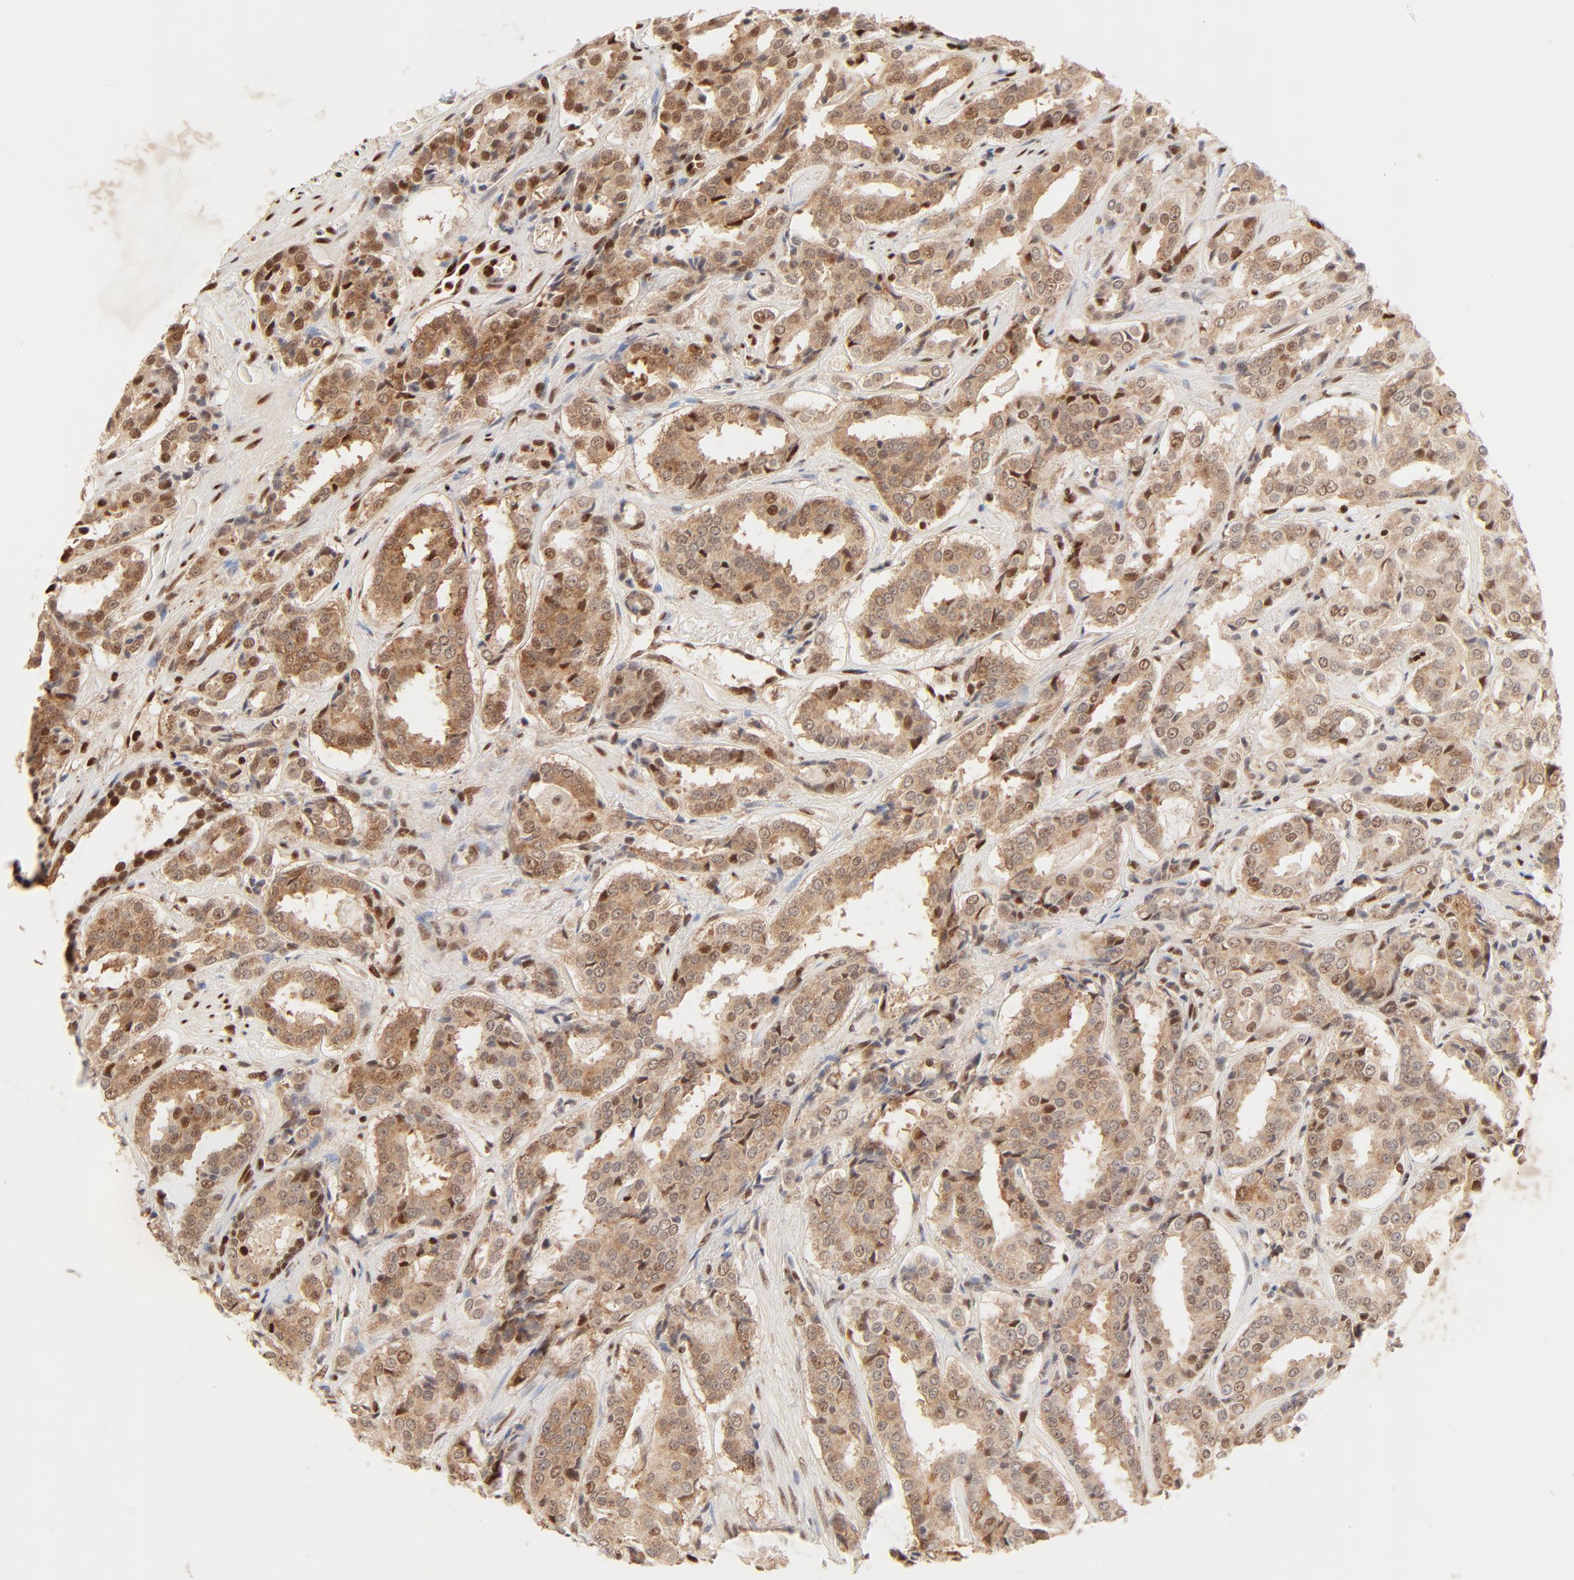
{"staining": {"intensity": "strong", "quantity": ">75%", "location": "cytoplasmic/membranous"}, "tissue": "prostate cancer", "cell_type": "Tumor cells", "image_type": "cancer", "snomed": [{"axis": "morphology", "description": "Adenocarcinoma, Medium grade"}, {"axis": "topography", "description": "Prostate"}], "caption": "The image shows a brown stain indicating the presence of a protein in the cytoplasmic/membranous of tumor cells in prostate medium-grade adenocarcinoma.", "gene": "FAM50A", "patient": {"sex": "male", "age": 60}}